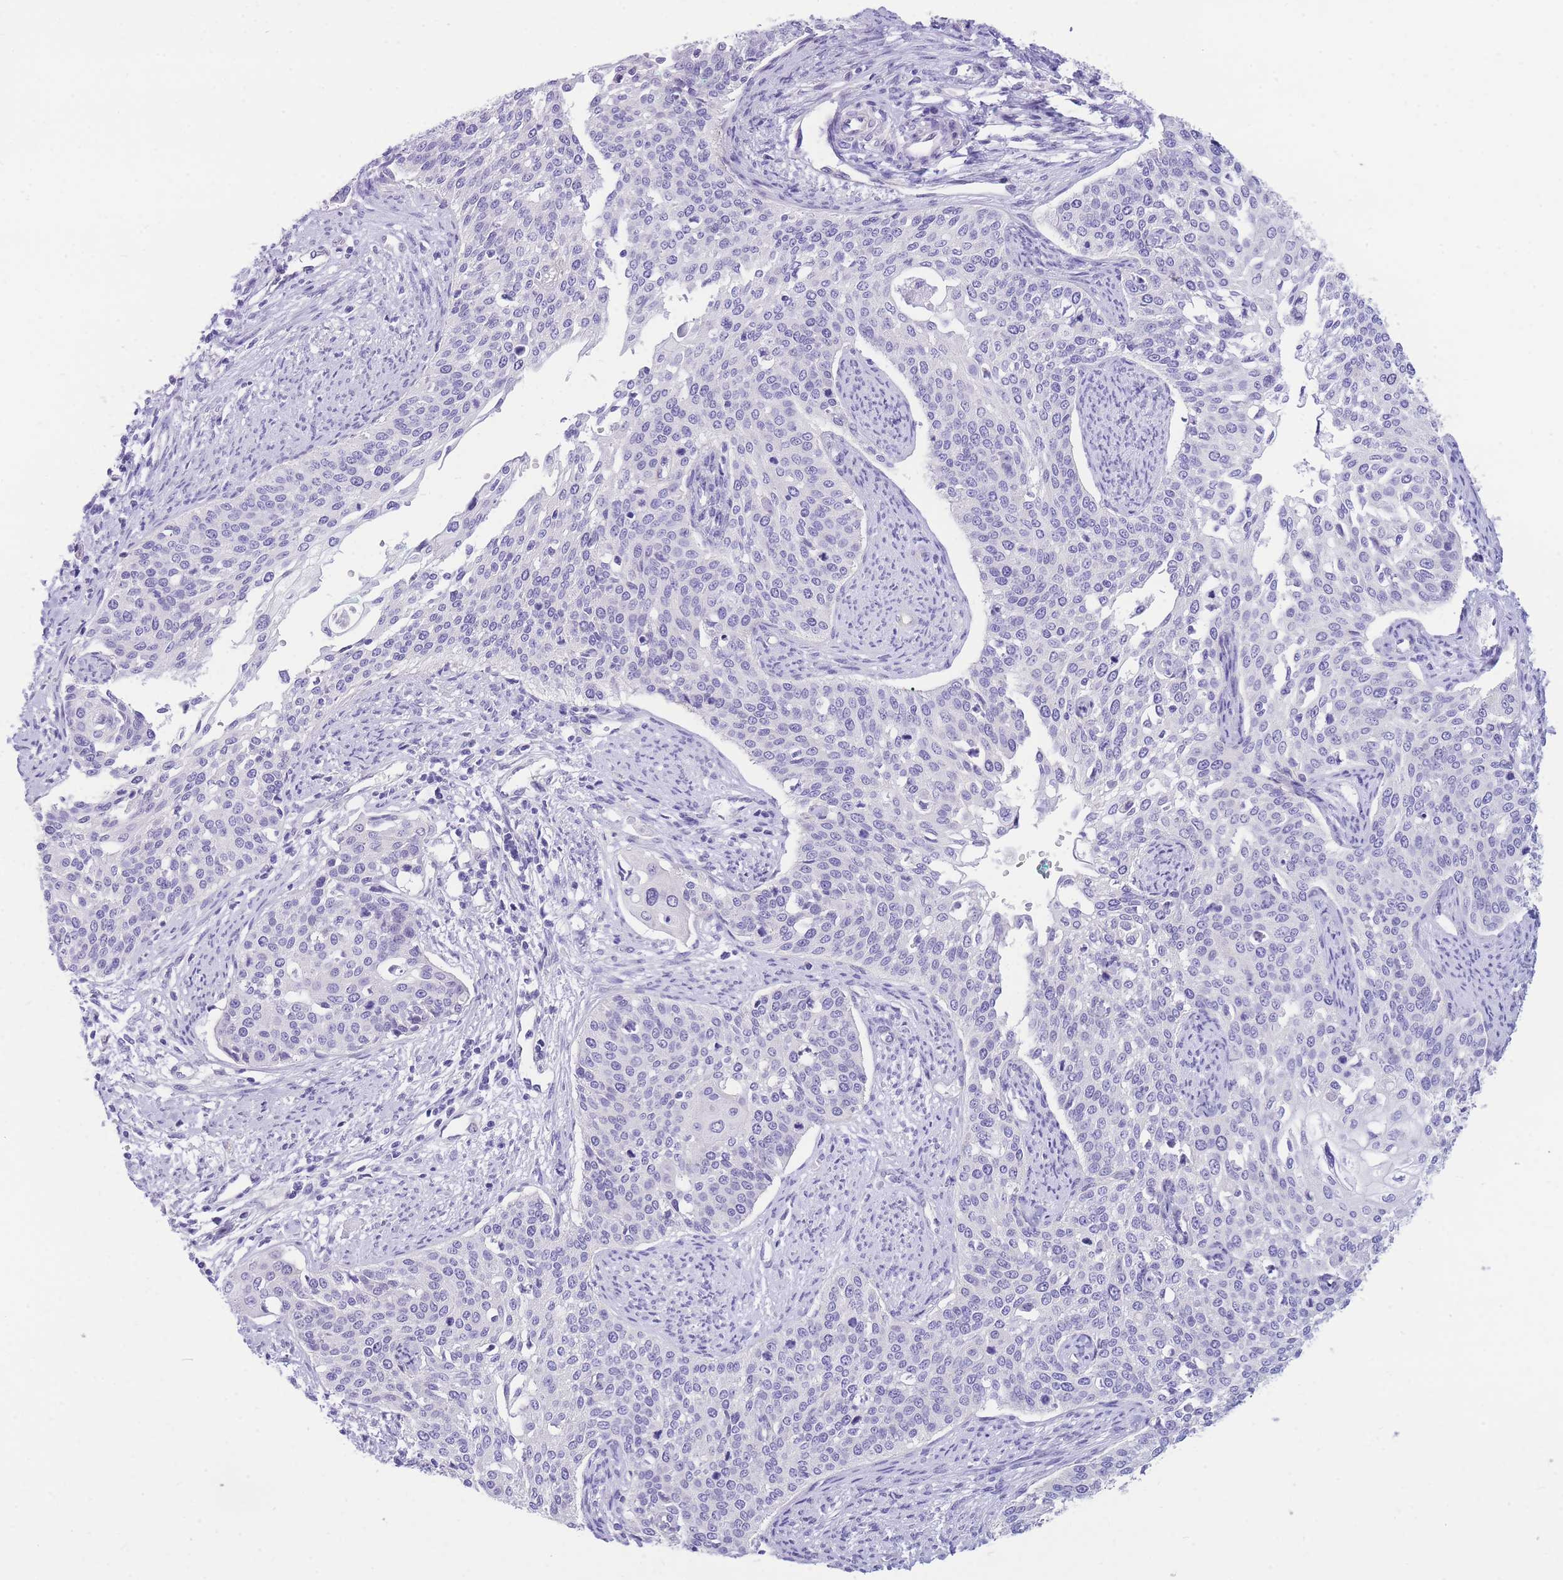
{"staining": {"intensity": "negative", "quantity": "none", "location": "none"}, "tissue": "cervical cancer", "cell_type": "Tumor cells", "image_type": "cancer", "snomed": [{"axis": "morphology", "description": "Squamous cell carcinoma, NOS"}, {"axis": "topography", "description": "Cervix"}], "caption": "IHC photomicrograph of cervical cancer stained for a protein (brown), which displays no expression in tumor cells. Brightfield microscopy of IHC stained with DAB (brown) and hematoxylin (blue), captured at high magnification.", "gene": "ZNF311", "patient": {"sex": "female", "age": 44}}